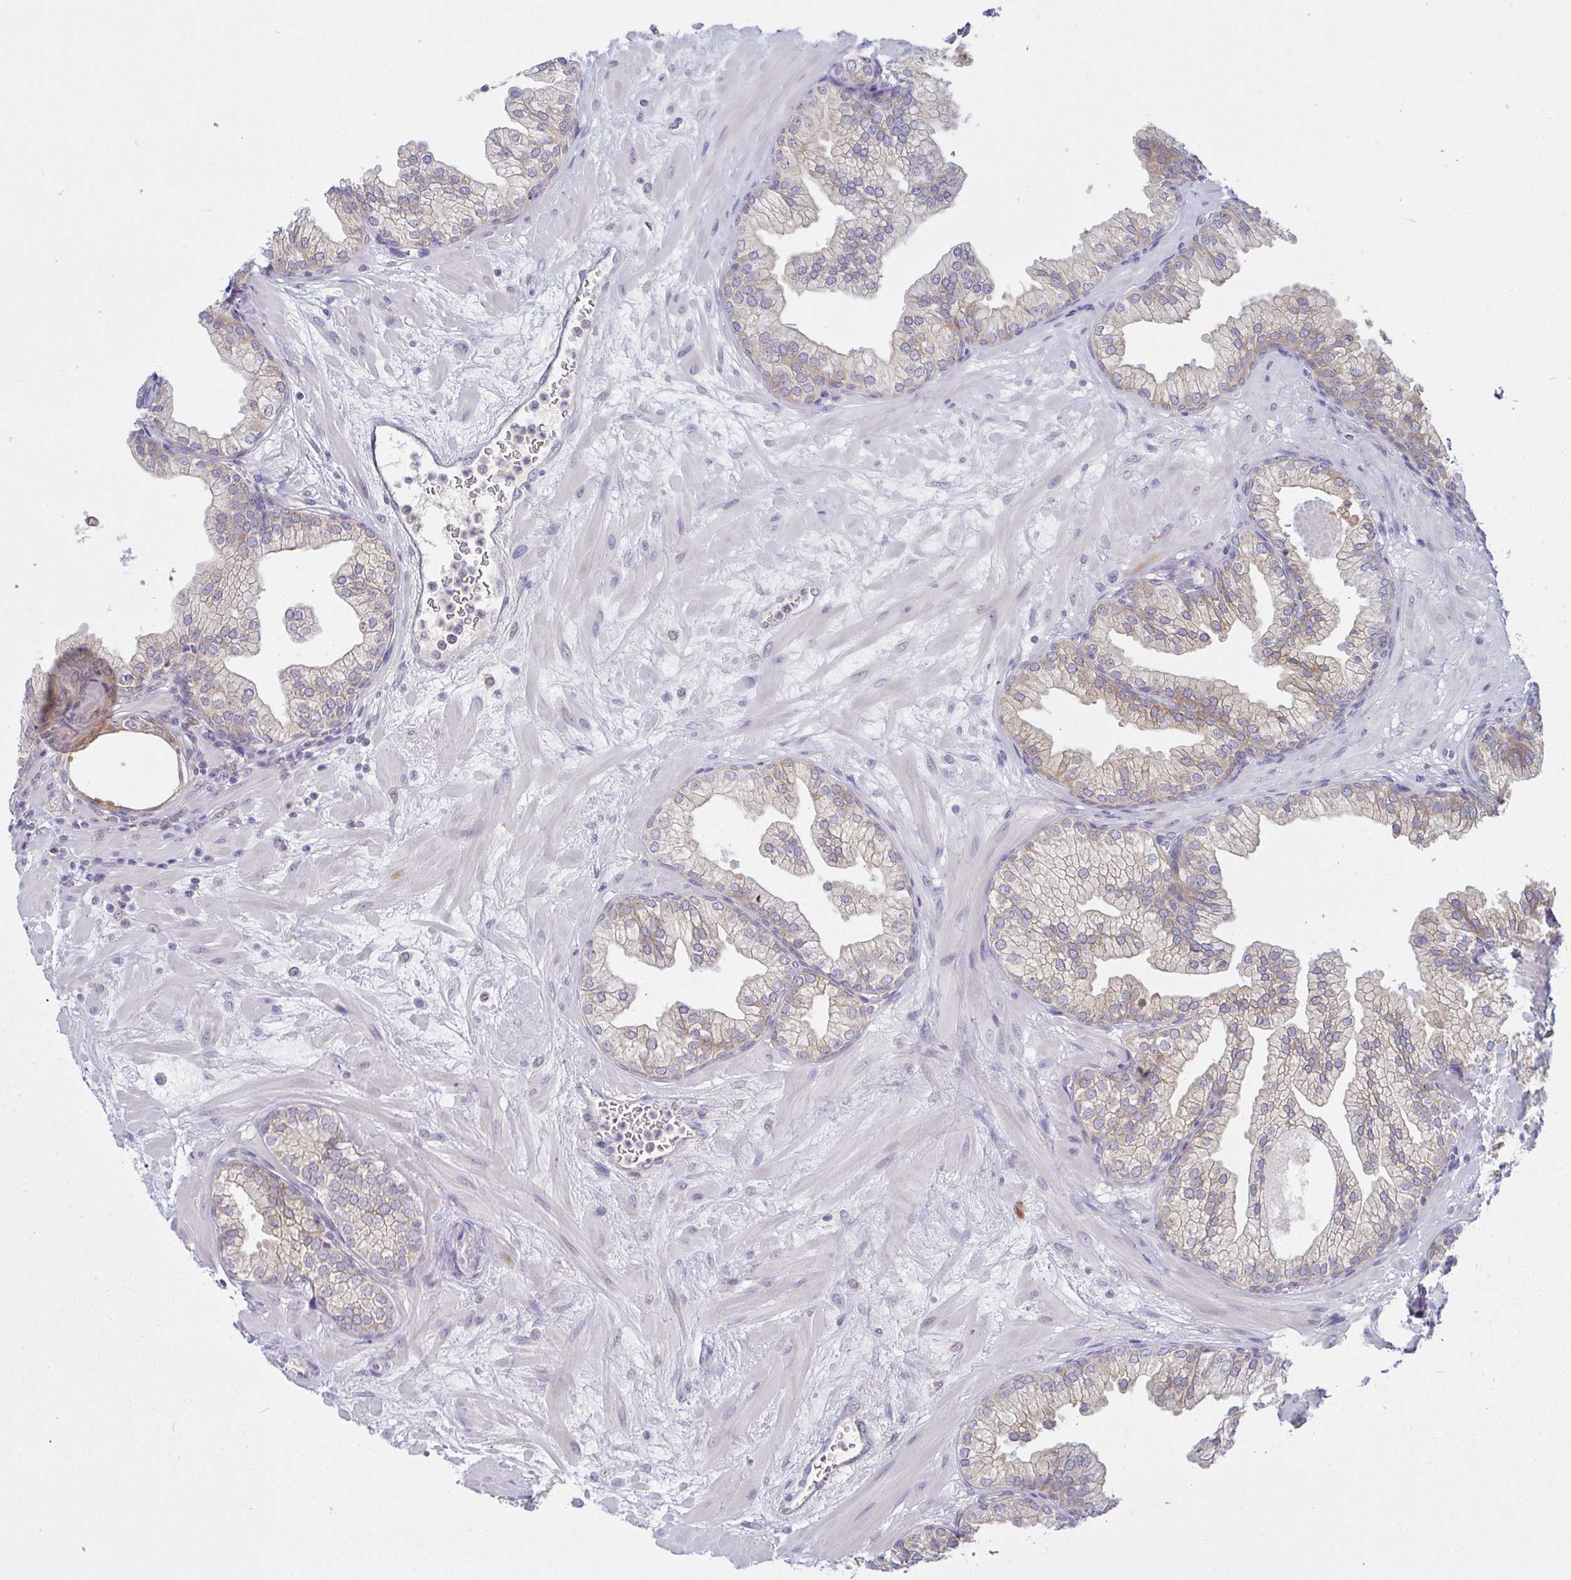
{"staining": {"intensity": "weak", "quantity": "25%-75%", "location": "cytoplasmic/membranous"}, "tissue": "prostate", "cell_type": "Glandular cells", "image_type": "normal", "snomed": [{"axis": "morphology", "description": "Normal tissue, NOS"}, {"axis": "topography", "description": "Prostate"}, {"axis": "topography", "description": "Peripheral nerve tissue"}], "caption": "DAB immunohistochemical staining of normal human prostate reveals weak cytoplasmic/membranous protein expression in approximately 25%-75% of glandular cells. (DAB IHC with brightfield microscopy, high magnification).", "gene": "DERL2", "patient": {"sex": "male", "age": 61}}